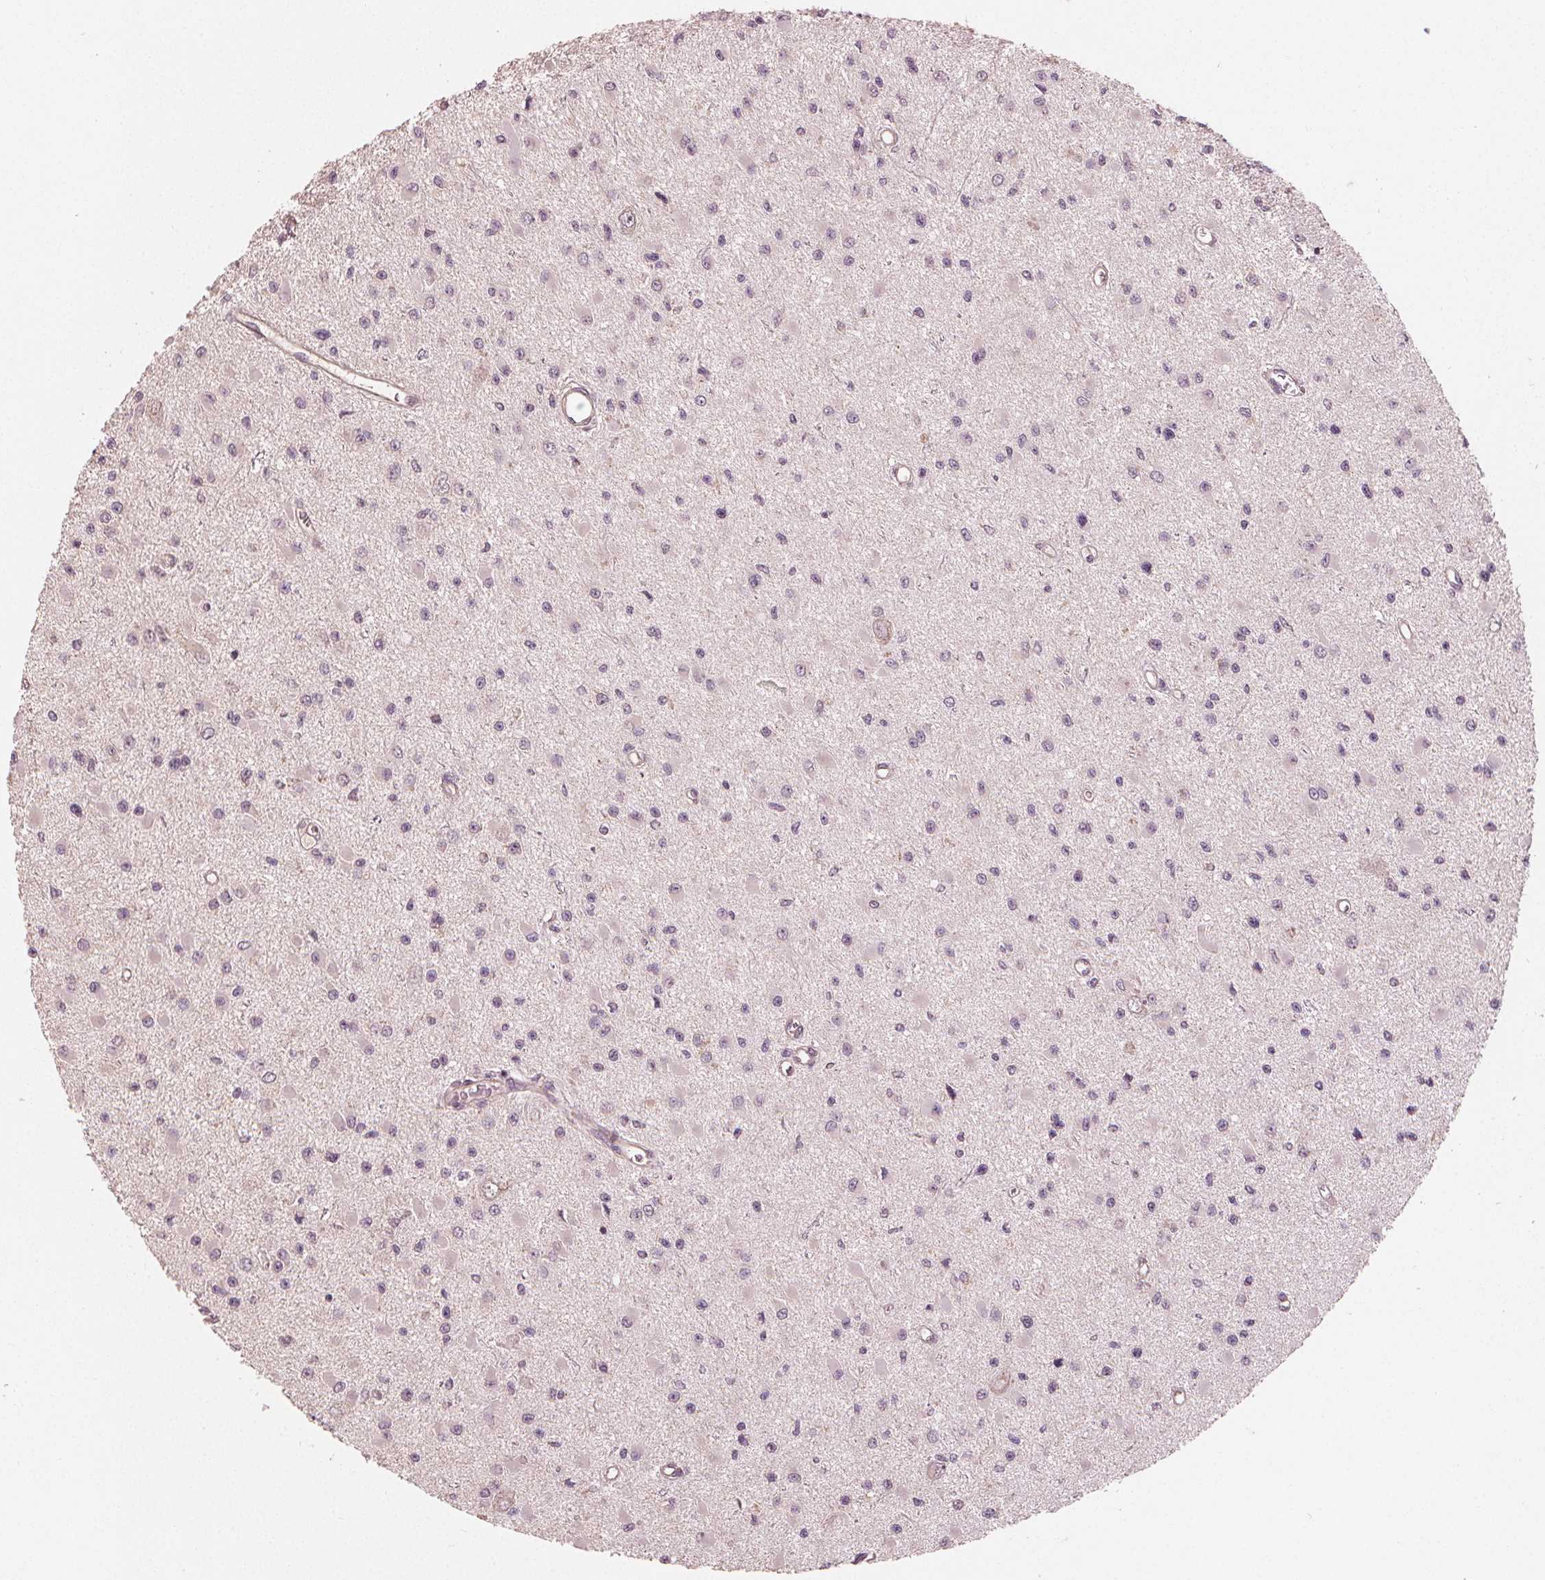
{"staining": {"intensity": "negative", "quantity": "none", "location": "none"}, "tissue": "glioma", "cell_type": "Tumor cells", "image_type": "cancer", "snomed": [{"axis": "morphology", "description": "Glioma, malignant, High grade"}, {"axis": "topography", "description": "Brain"}], "caption": "High-grade glioma (malignant) was stained to show a protein in brown. There is no significant positivity in tumor cells.", "gene": "CLBA1", "patient": {"sex": "male", "age": 54}}